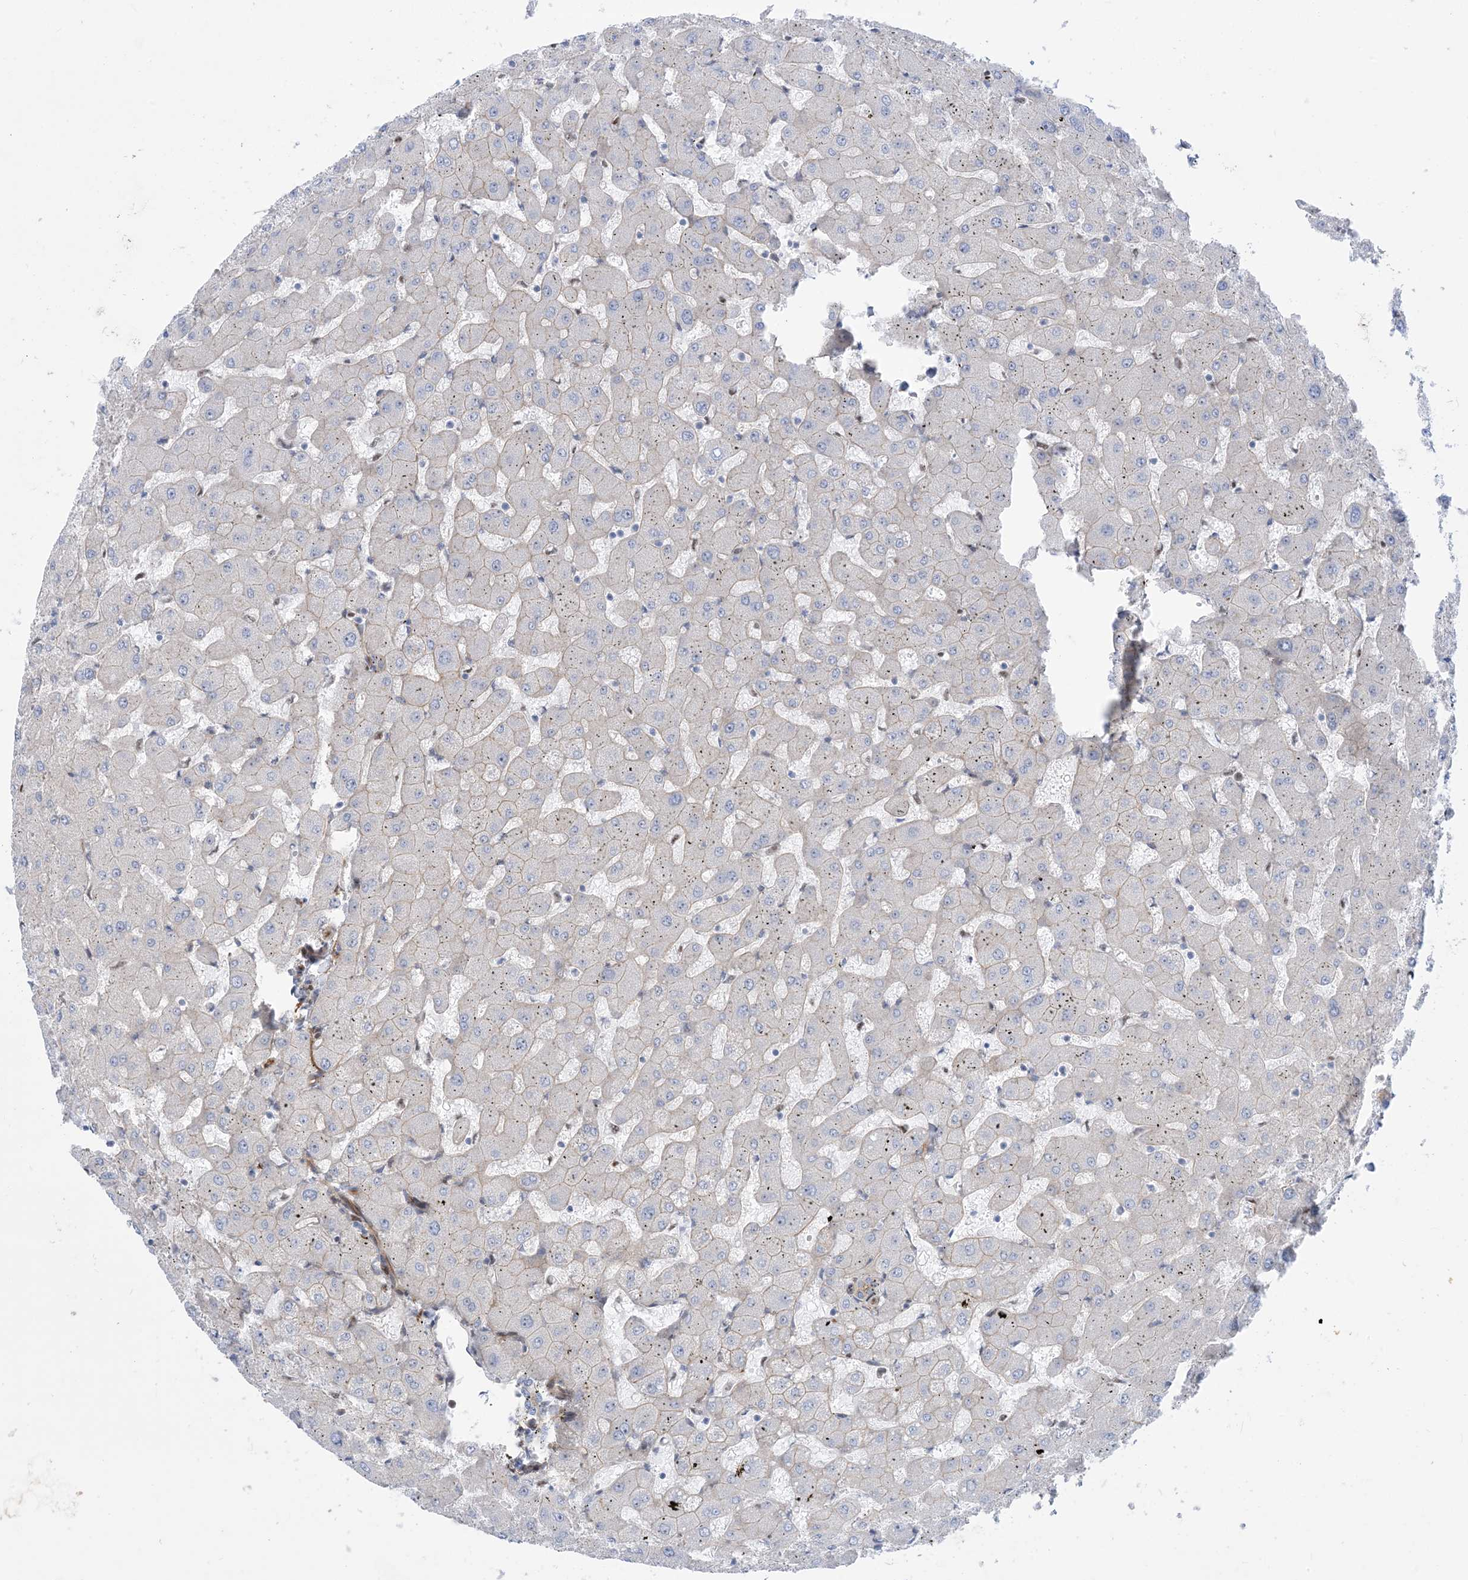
{"staining": {"intensity": "moderate", "quantity": "<25%", "location": "cytoplasmic/membranous"}, "tissue": "liver", "cell_type": "Cholangiocytes", "image_type": "normal", "snomed": [{"axis": "morphology", "description": "Normal tissue, NOS"}, {"axis": "topography", "description": "Liver"}], "caption": "Protein staining of benign liver demonstrates moderate cytoplasmic/membranous staining in approximately <25% of cholangiocytes.", "gene": "MARS2", "patient": {"sex": "female", "age": 63}}